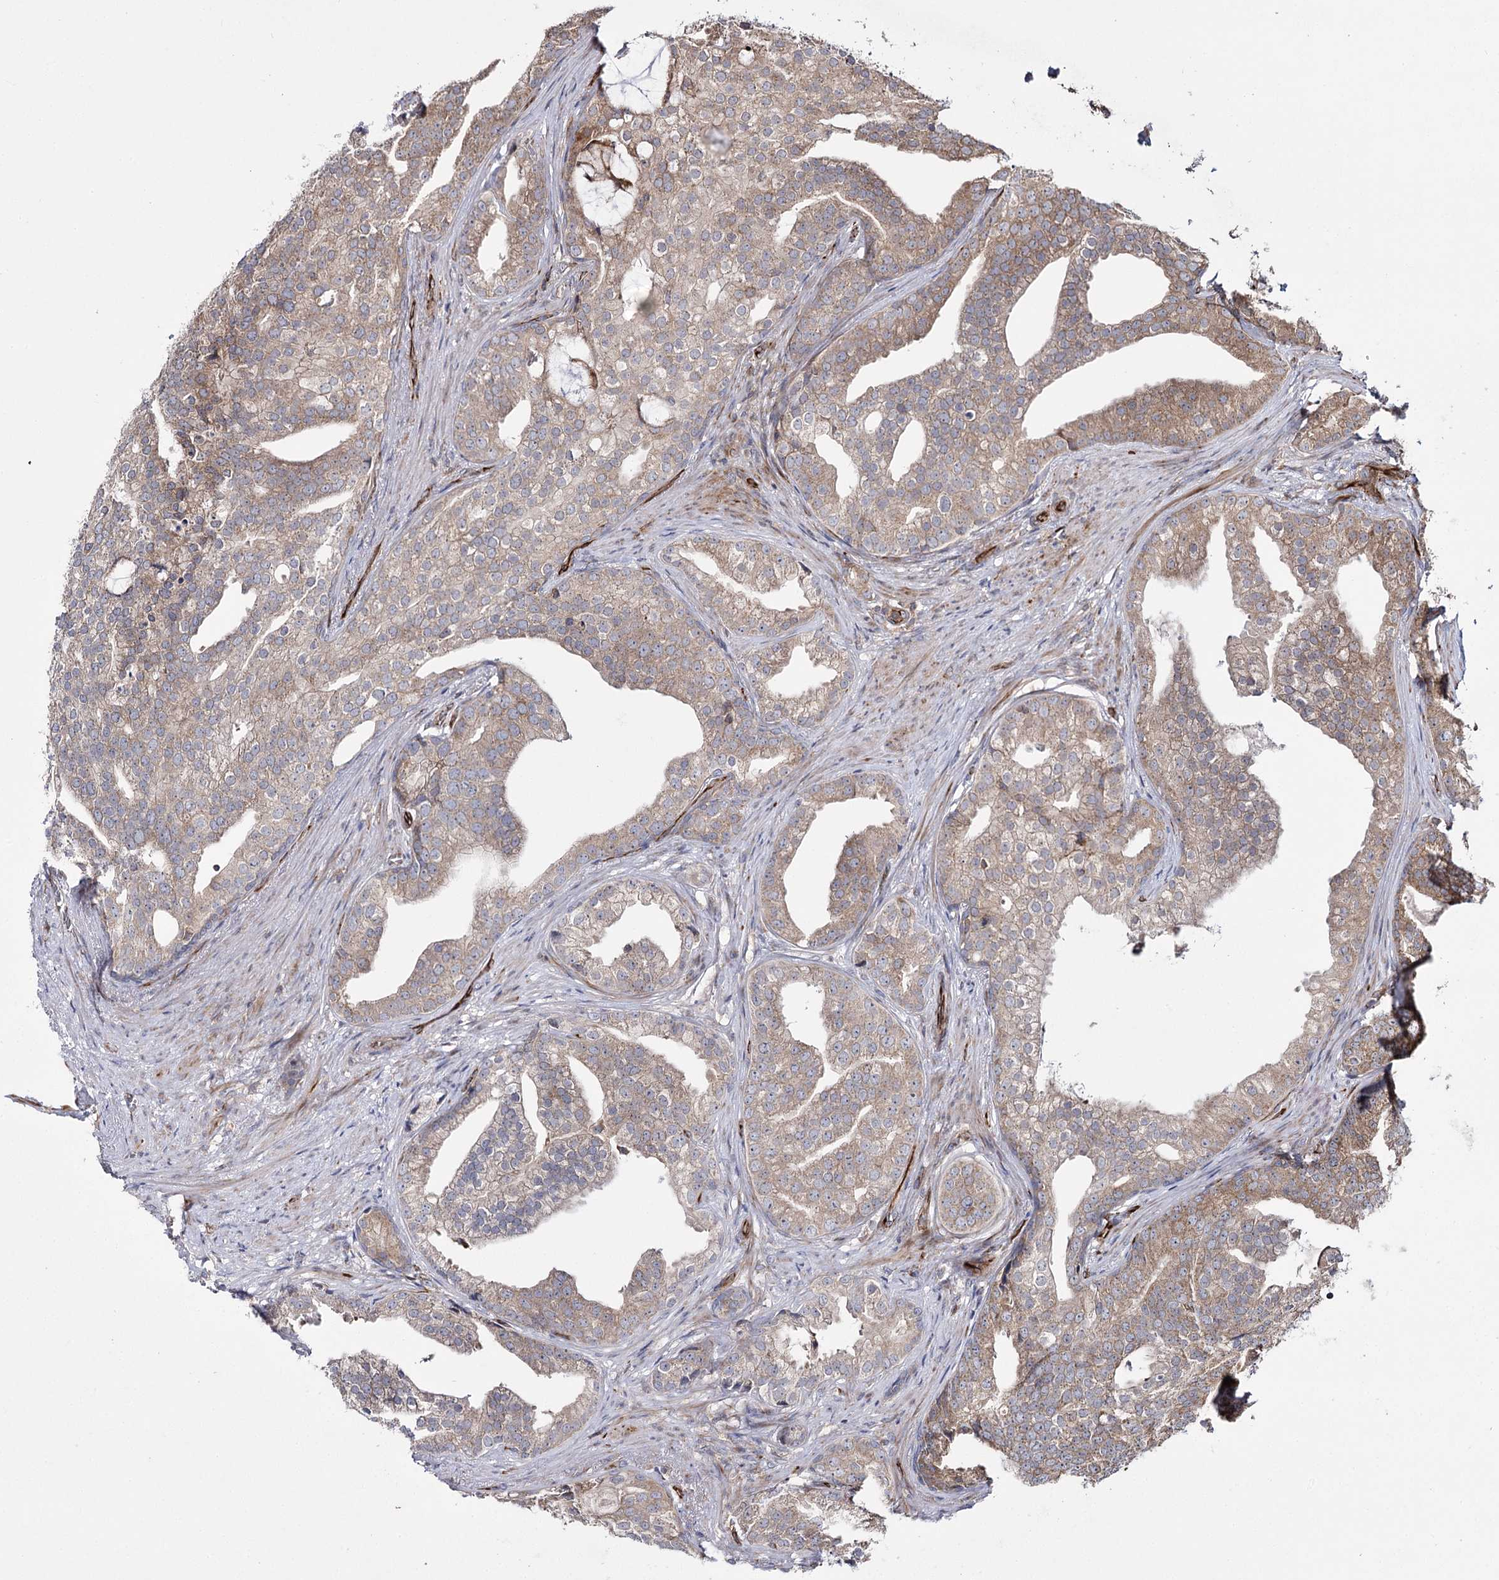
{"staining": {"intensity": "weak", "quantity": ">75%", "location": "cytoplasmic/membranous"}, "tissue": "prostate cancer", "cell_type": "Tumor cells", "image_type": "cancer", "snomed": [{"axis": "morphology", "description": "Adenocarcinoma, Low grade"}, {"axis": "topography", "description": "Prostate"}], "caption": "Tumor cells reveal weak cytoplasmic/membranous expression in about >75% of cells in prostate cancer (adenocarcinoma (low-grade)).", "gene": "HECTD2", "patient": {"sex": "male", "age": 71}}